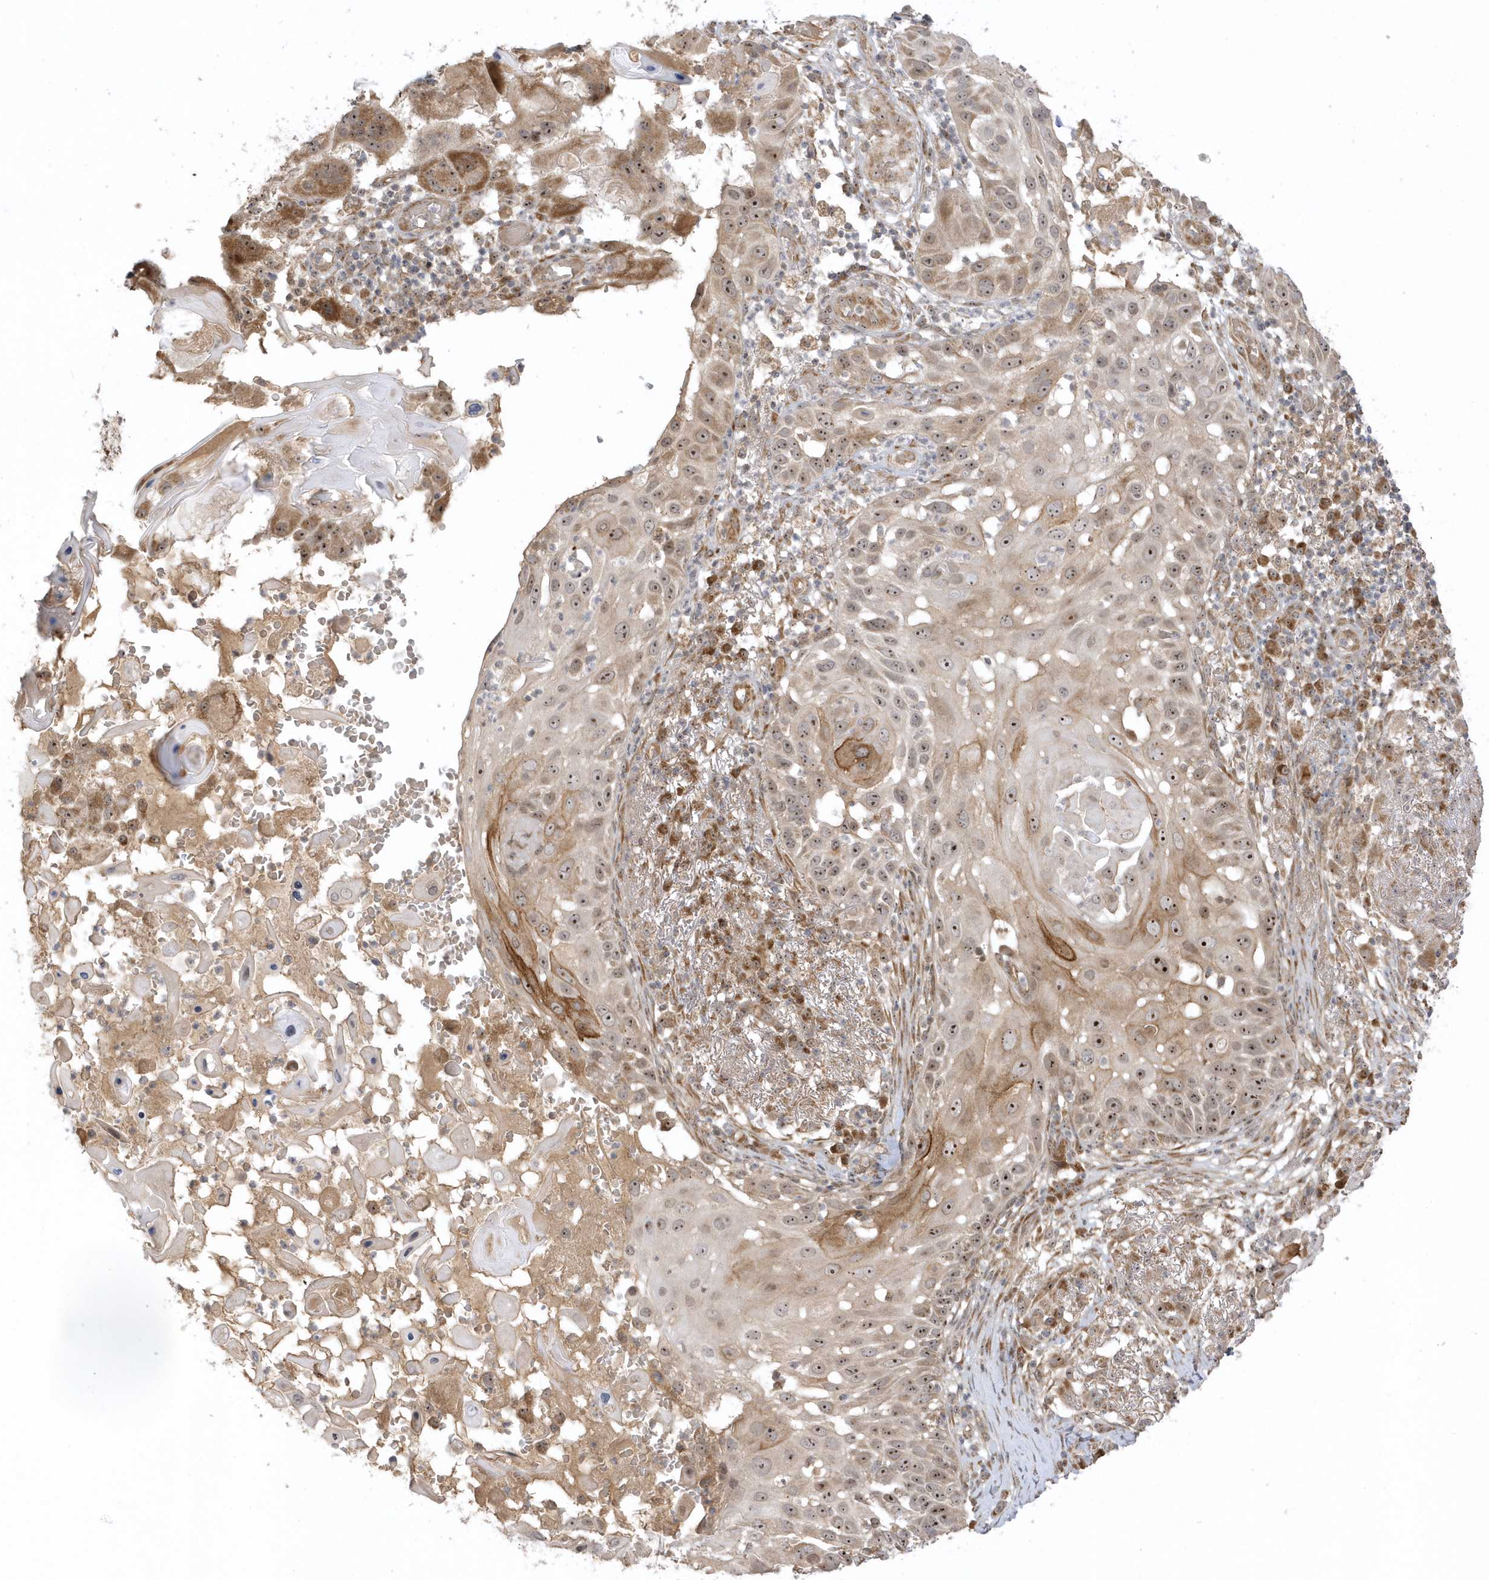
{"staining": {"intensity": "moderate", "quantity": "25%-75%", "location": "cytoplasmic/membranous,nuclear"}, "tissue": "skin cancer", "cell_type": "Tumor cells", "image_type": "cancer", "snomed": [{"axis": "morphology", "description": "Squamous cell carcinoma, NOS"}, {"axis": "topography", "description": "Skin"}], "caption": "The micrograph shows staining of skin squamous cell carcinoma, revealing moderate cytoplasmic/membranous and nuclear protein staining (brown color) within tumor cells. Using DAB (3,3'-diaminobenzidine) (brown) and hematoxylin (blue) stains, captured at high magnification using brightfield microscopy.", "gene": "ECM2", "patient": {"sex": "female", "age": 44}}